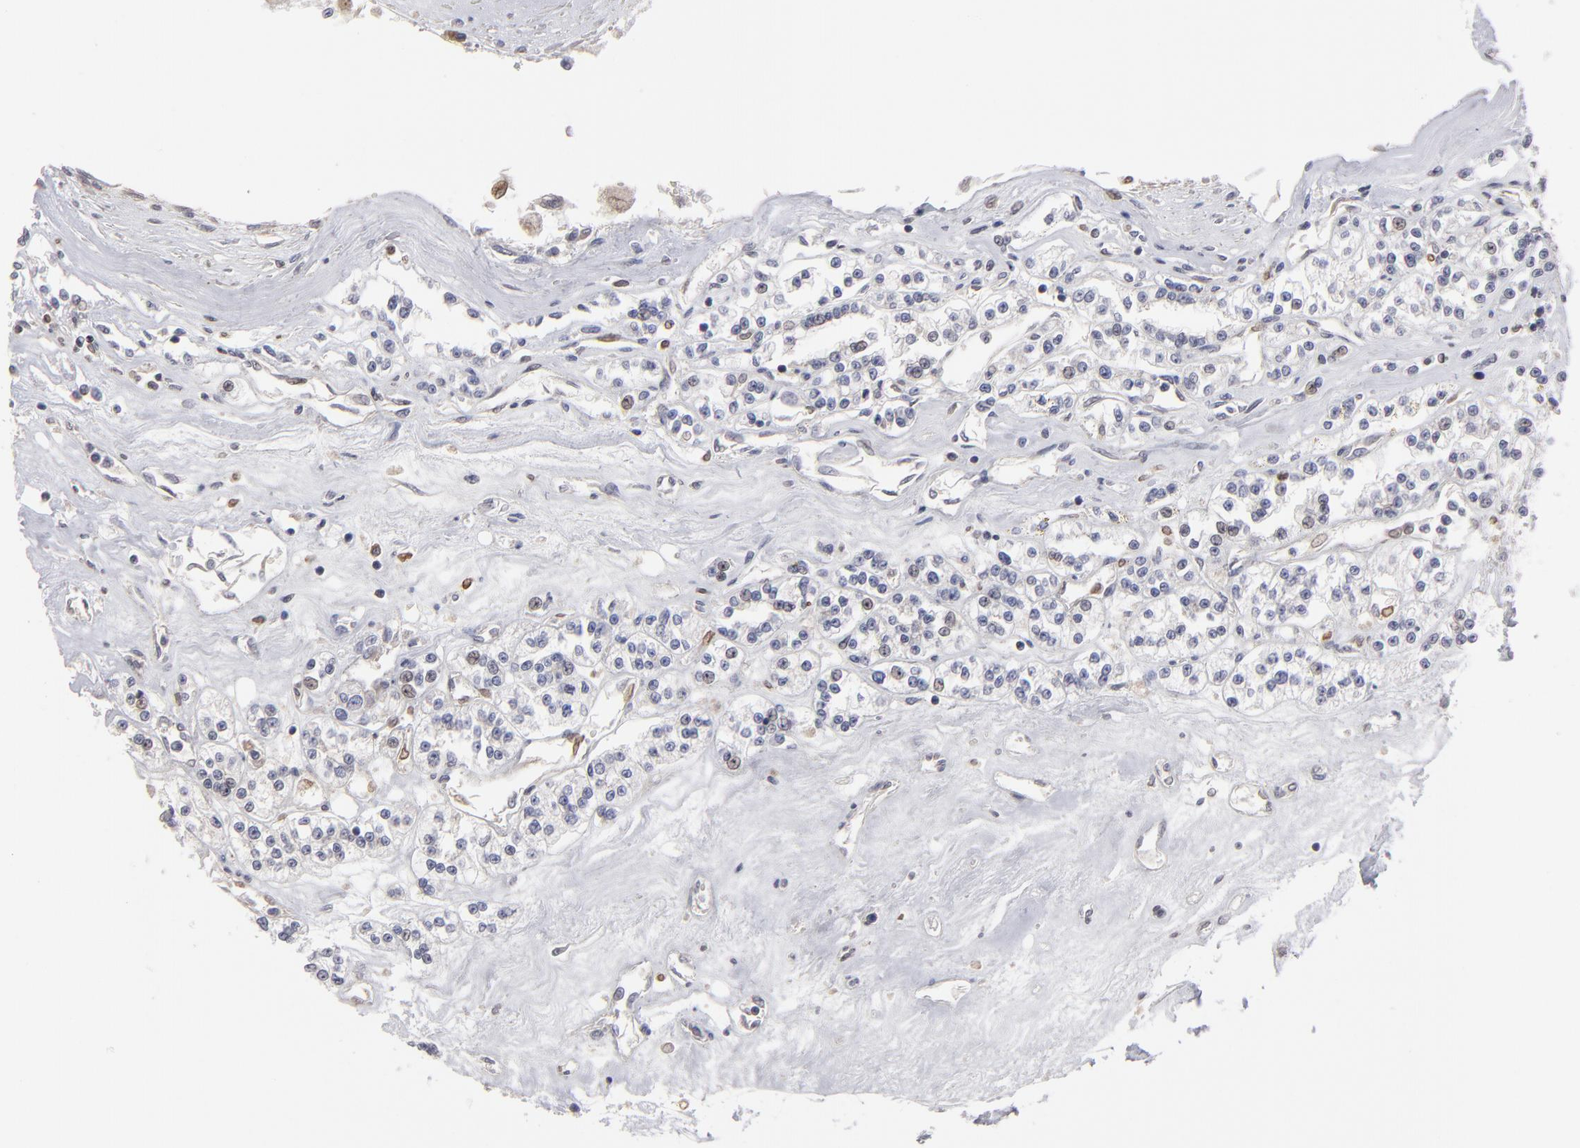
{"staining": {"intensity": "weak", "quantity": "<25%", "location": "nuclear"}, "tissue": "renal cancer", "cell_type": "Tumor cells", "image_type": "cancer", "snomed": [{"axis": "morphology", "description": "Adenocarcinoma, NOS"}, {"axis": "topography", "description": "Kidney"}], "caption": "Adenocarcinoma (renal) was stained to show a protein in brown. There is no significant expression in tumor cells. (DAB IHC visualized using brightfield microscopy, high magnification).", "gene": "CEP97", "patient": {"sex": "female", "age": 76}}